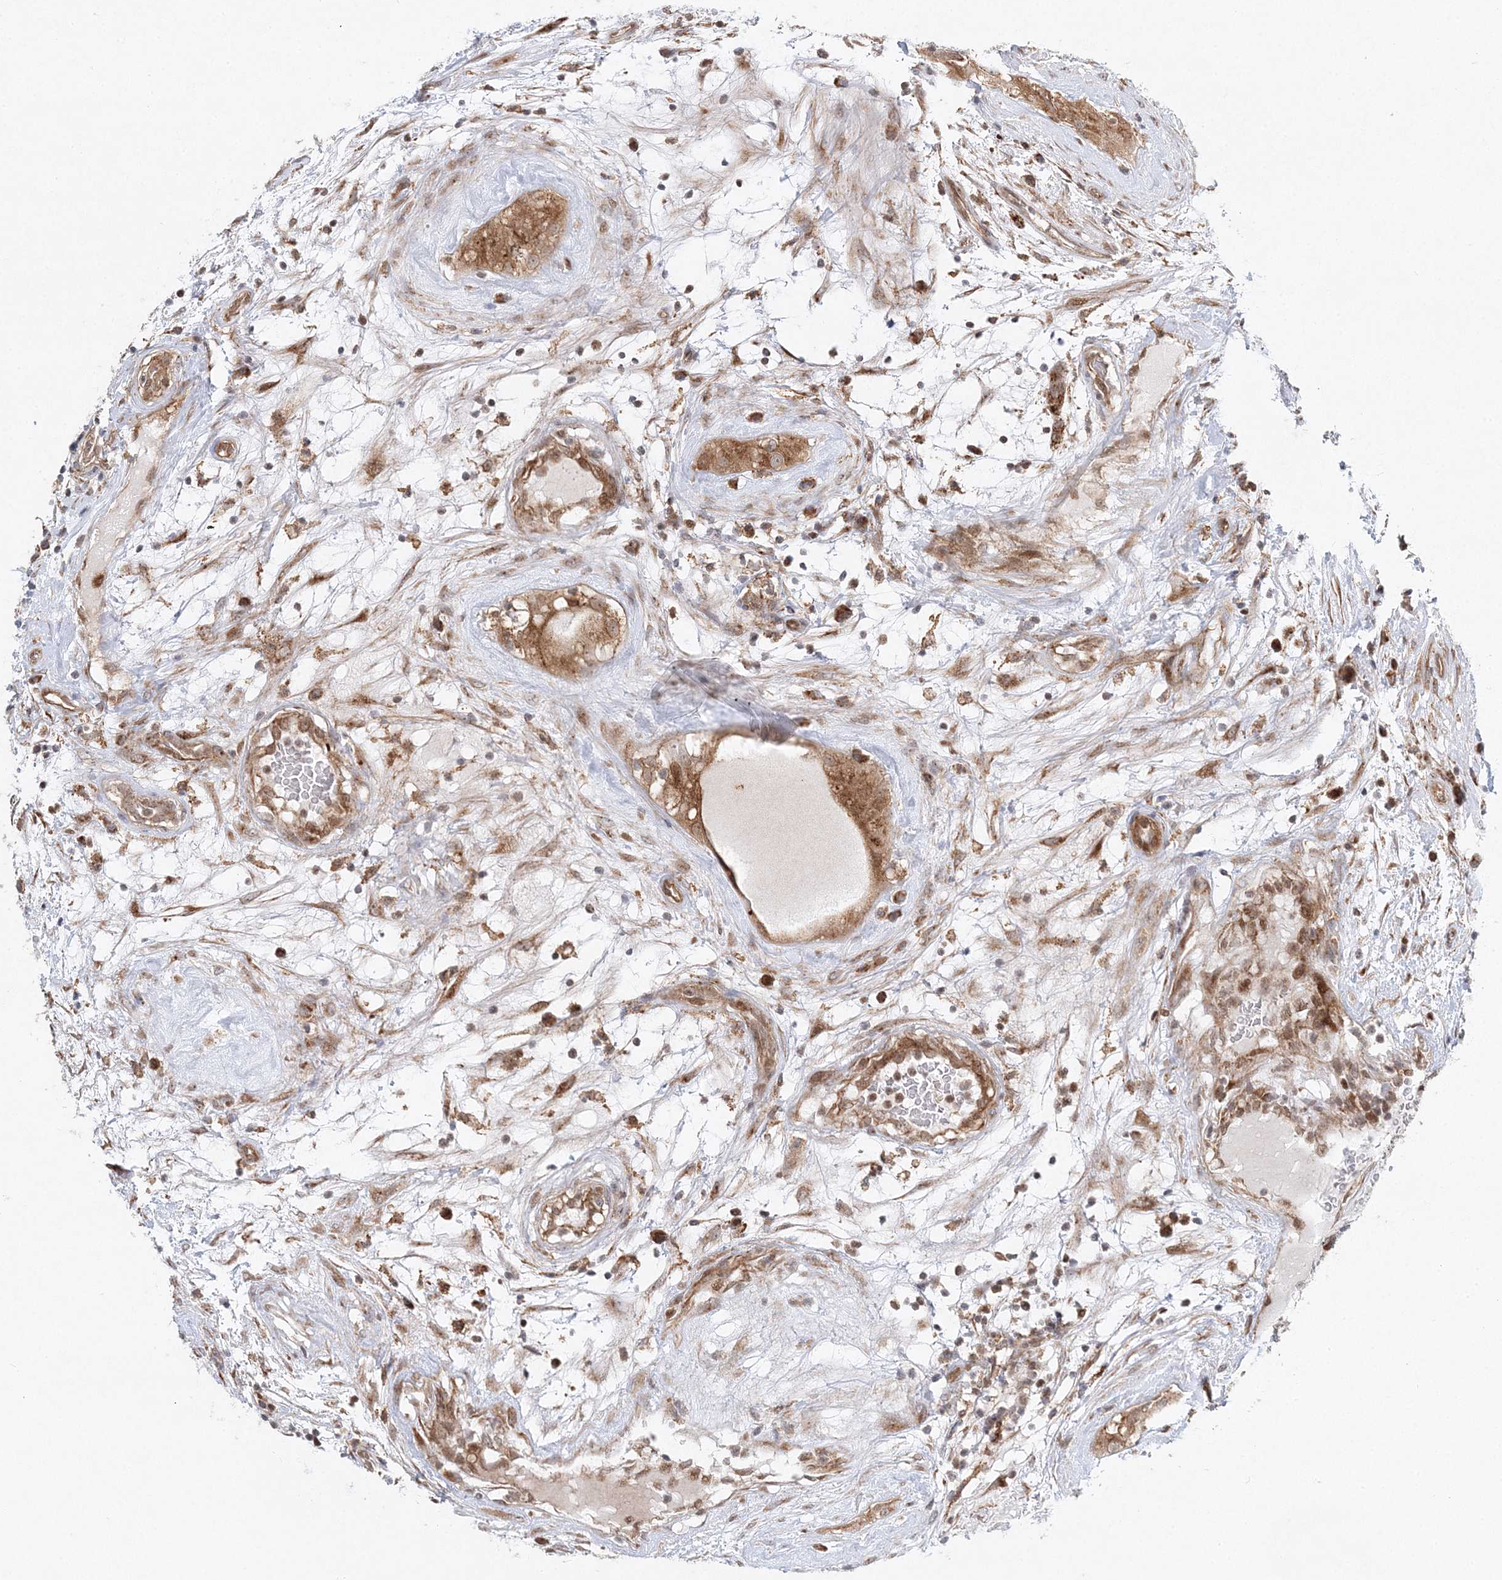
{"staining": {"intensity": "moderate", "quantity": ">75%", "location": "cytoplasmic/membranous"}, "tissue": "testis cancer", "cell_type": "Tumor cells", "image_type": "cancer", "snomed": [{"axis": "morphology", "description": "Seminoma, NOS"}, {"axis": "morphology", "description": "Carcinoma, Embryonal, NOS"}, {"axis": "topography", "description": "Testis"}], "caption": "The micrograph reveals immunohistochemical staining of testis embryonal carcinoma. There is moderate cytoplasmic/membranous expression is present in about >75% of tumor cells. Using DAB (3,3'-diaminobenzidine) (brown) and hematoxylin (blue) stains, captured at high magnification using brightfield microscopy.", "gene": "RAB11FIP2", "patient": {"sex": "male", "age": 28}}